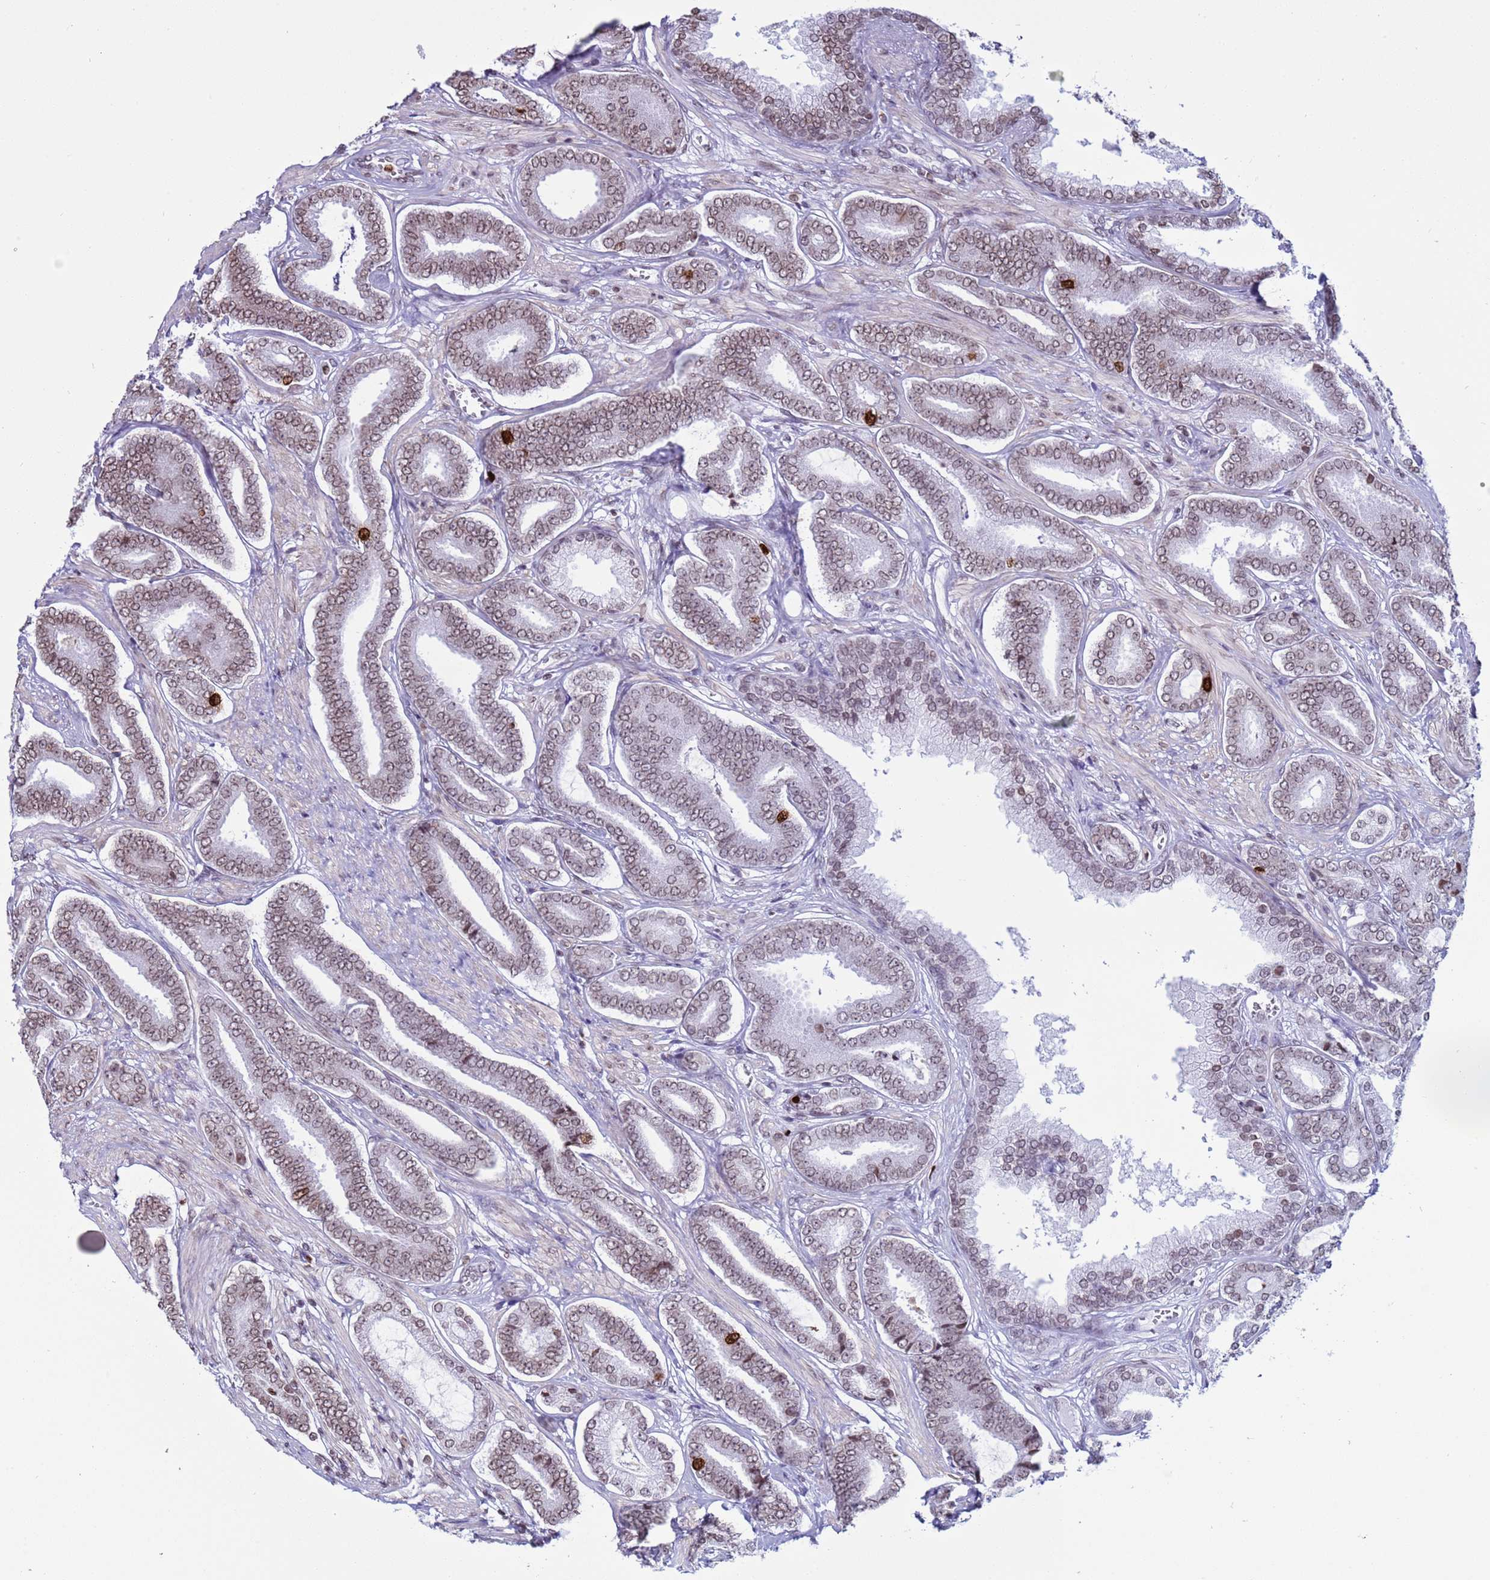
{"staining": {"intensity": "moderate", "quantity": "25%-75%", "location": "nuclear"}, "tissue": "prostate cancer", "cell_type": "Tumor cells", "image_type": "cancer", "snomed": [{"axis": "morphology", "description": "Adenocarcinoma, NOS"}, {"axis": "topography", "description": "Prostate and seminal vesicle, NOS"}], "caption": "Tumor cells exhibit medium levels of moderate nuclear staining in about 25%-75% of cells in human adenocarcinoma (prostate).", "gene": "H4C8", "patient": {"sex": "male", "age": 76}}